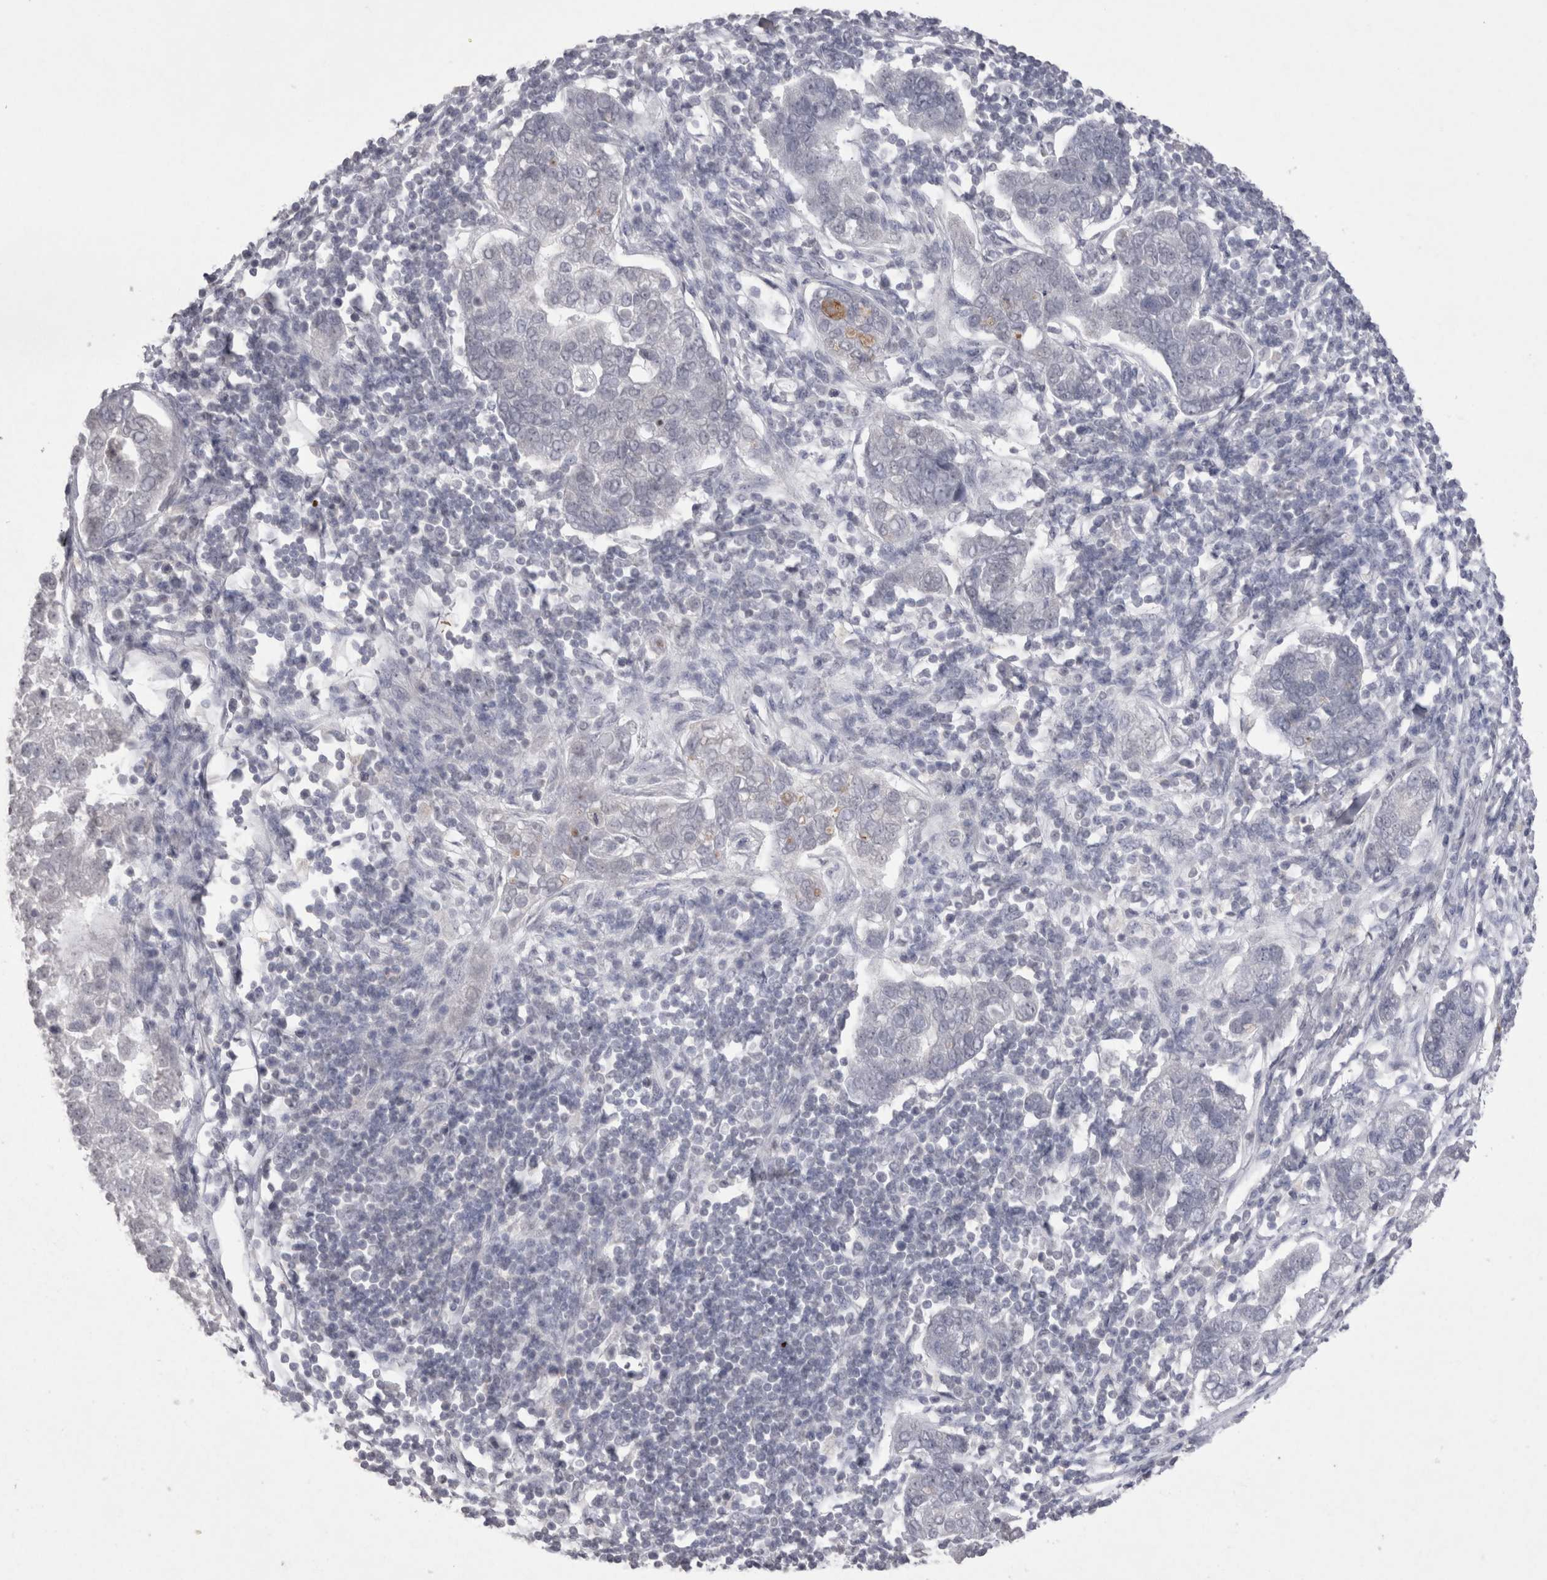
{"staining": {"intensity": "negative", "quantity": "none", "location": "none"}, "tissue": "pancreatic cancer", "cell_type": "Tumor cells", "image_type": "cancer", "snomed": [{"axis": "morphology", "description": "Adenocarcinoma, NOS"}, {"axis": "topography", "description": "Pancreas"}], "caption": "Immunohistochemistry photomicrograph of human pancreatic cancer stained for a protein (brown), which displays no staining in tumor cells.", "gene": "DDX4", "patient": {"sex": "female", "age": 61}}